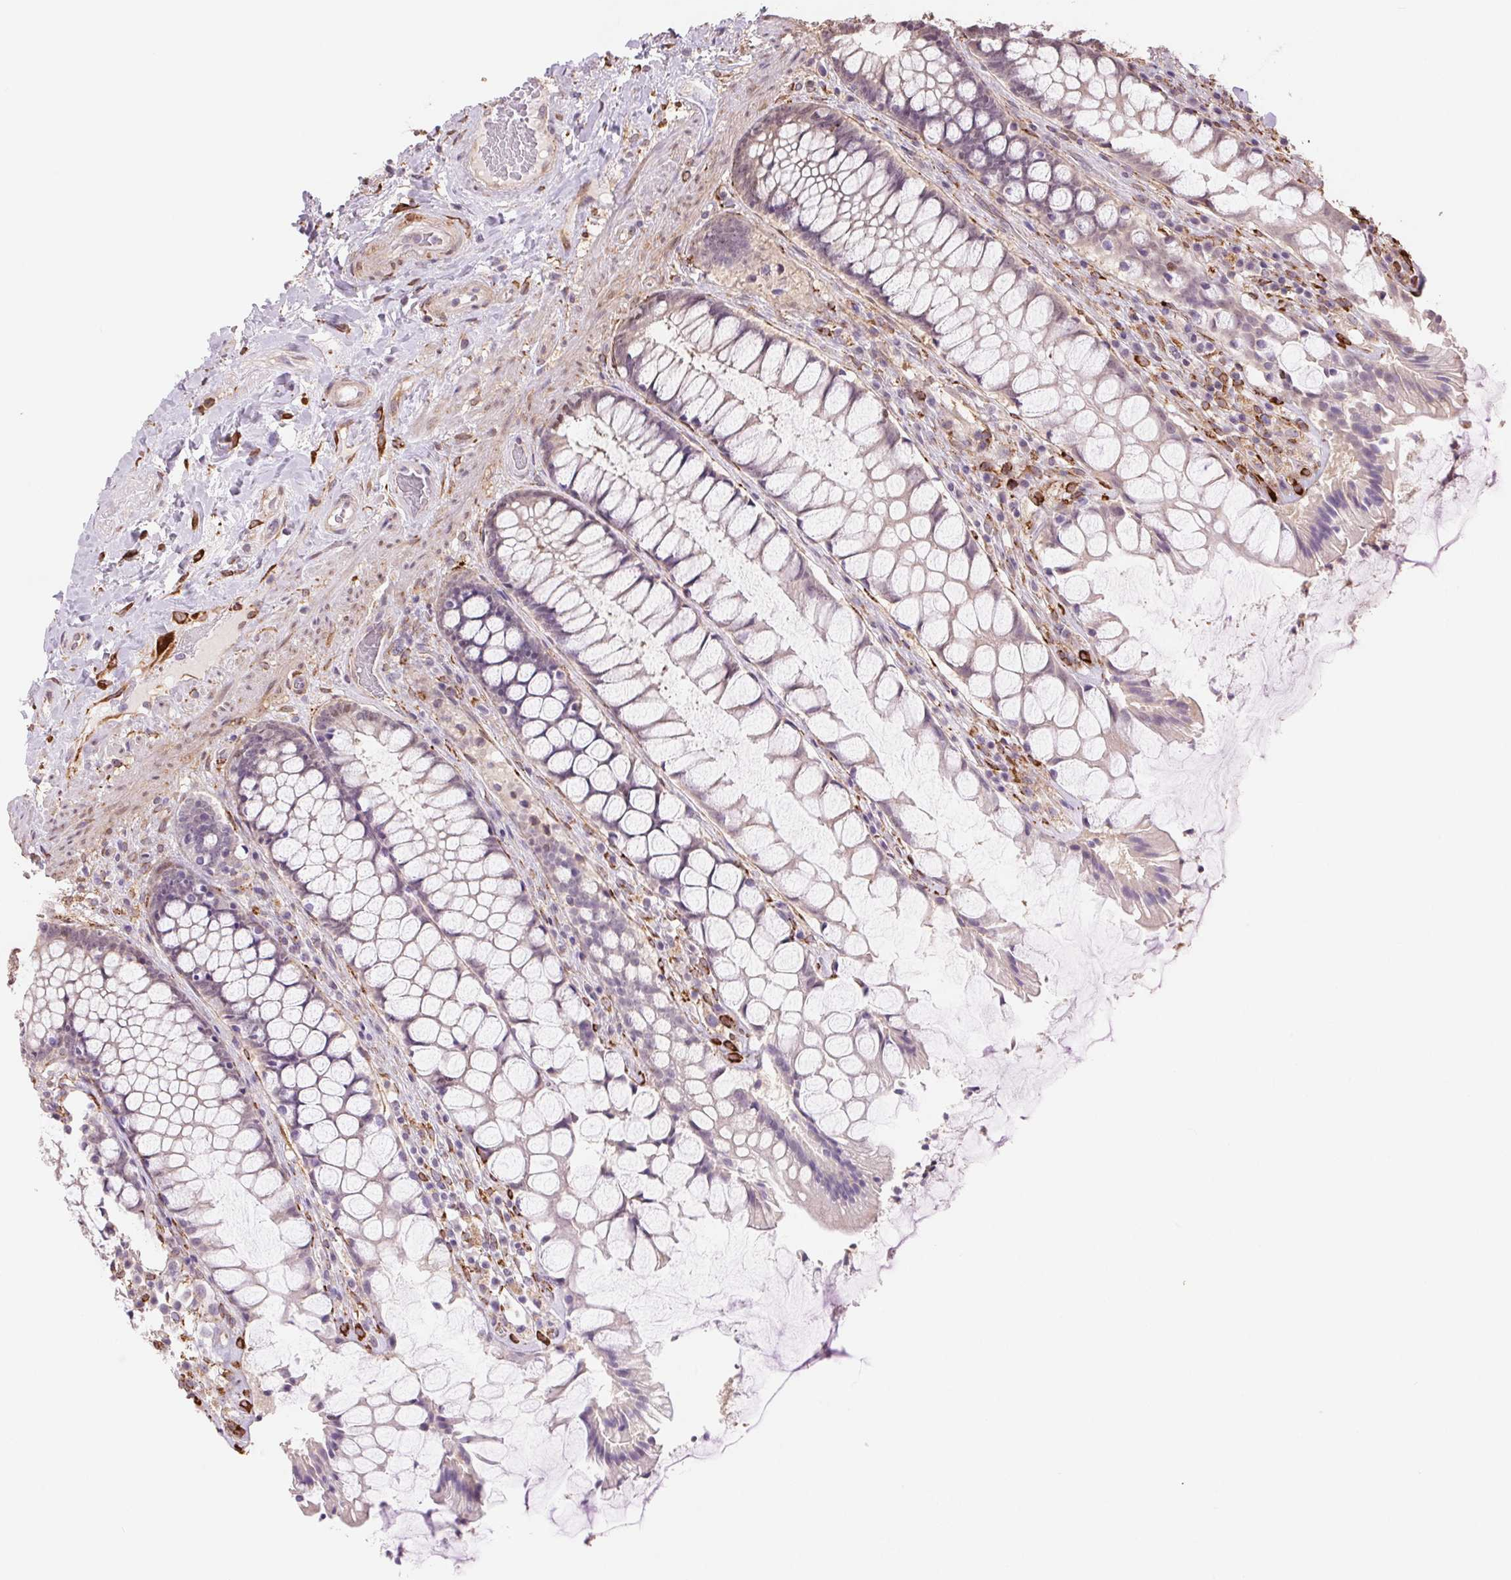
{"staining": {"intensity": "negative", "quantity": "none", "location": "none"}, "tissue": "rectum", "cell_type": "Glandular cells", "image_type": "normal", "snomed": [{"axis": "morphology", "description": "Normal tissue, NOS"}, {"axis": "topography", "description": "Rectum"}], "caption": "Immunohistochemistry (IHC) histopathology image of unremarkable human rectum stained for a protein (brown), which shows no positivity in glandular cells.", "gene": "FKBP10", "patient": {"sex": "female", "age": 58}}